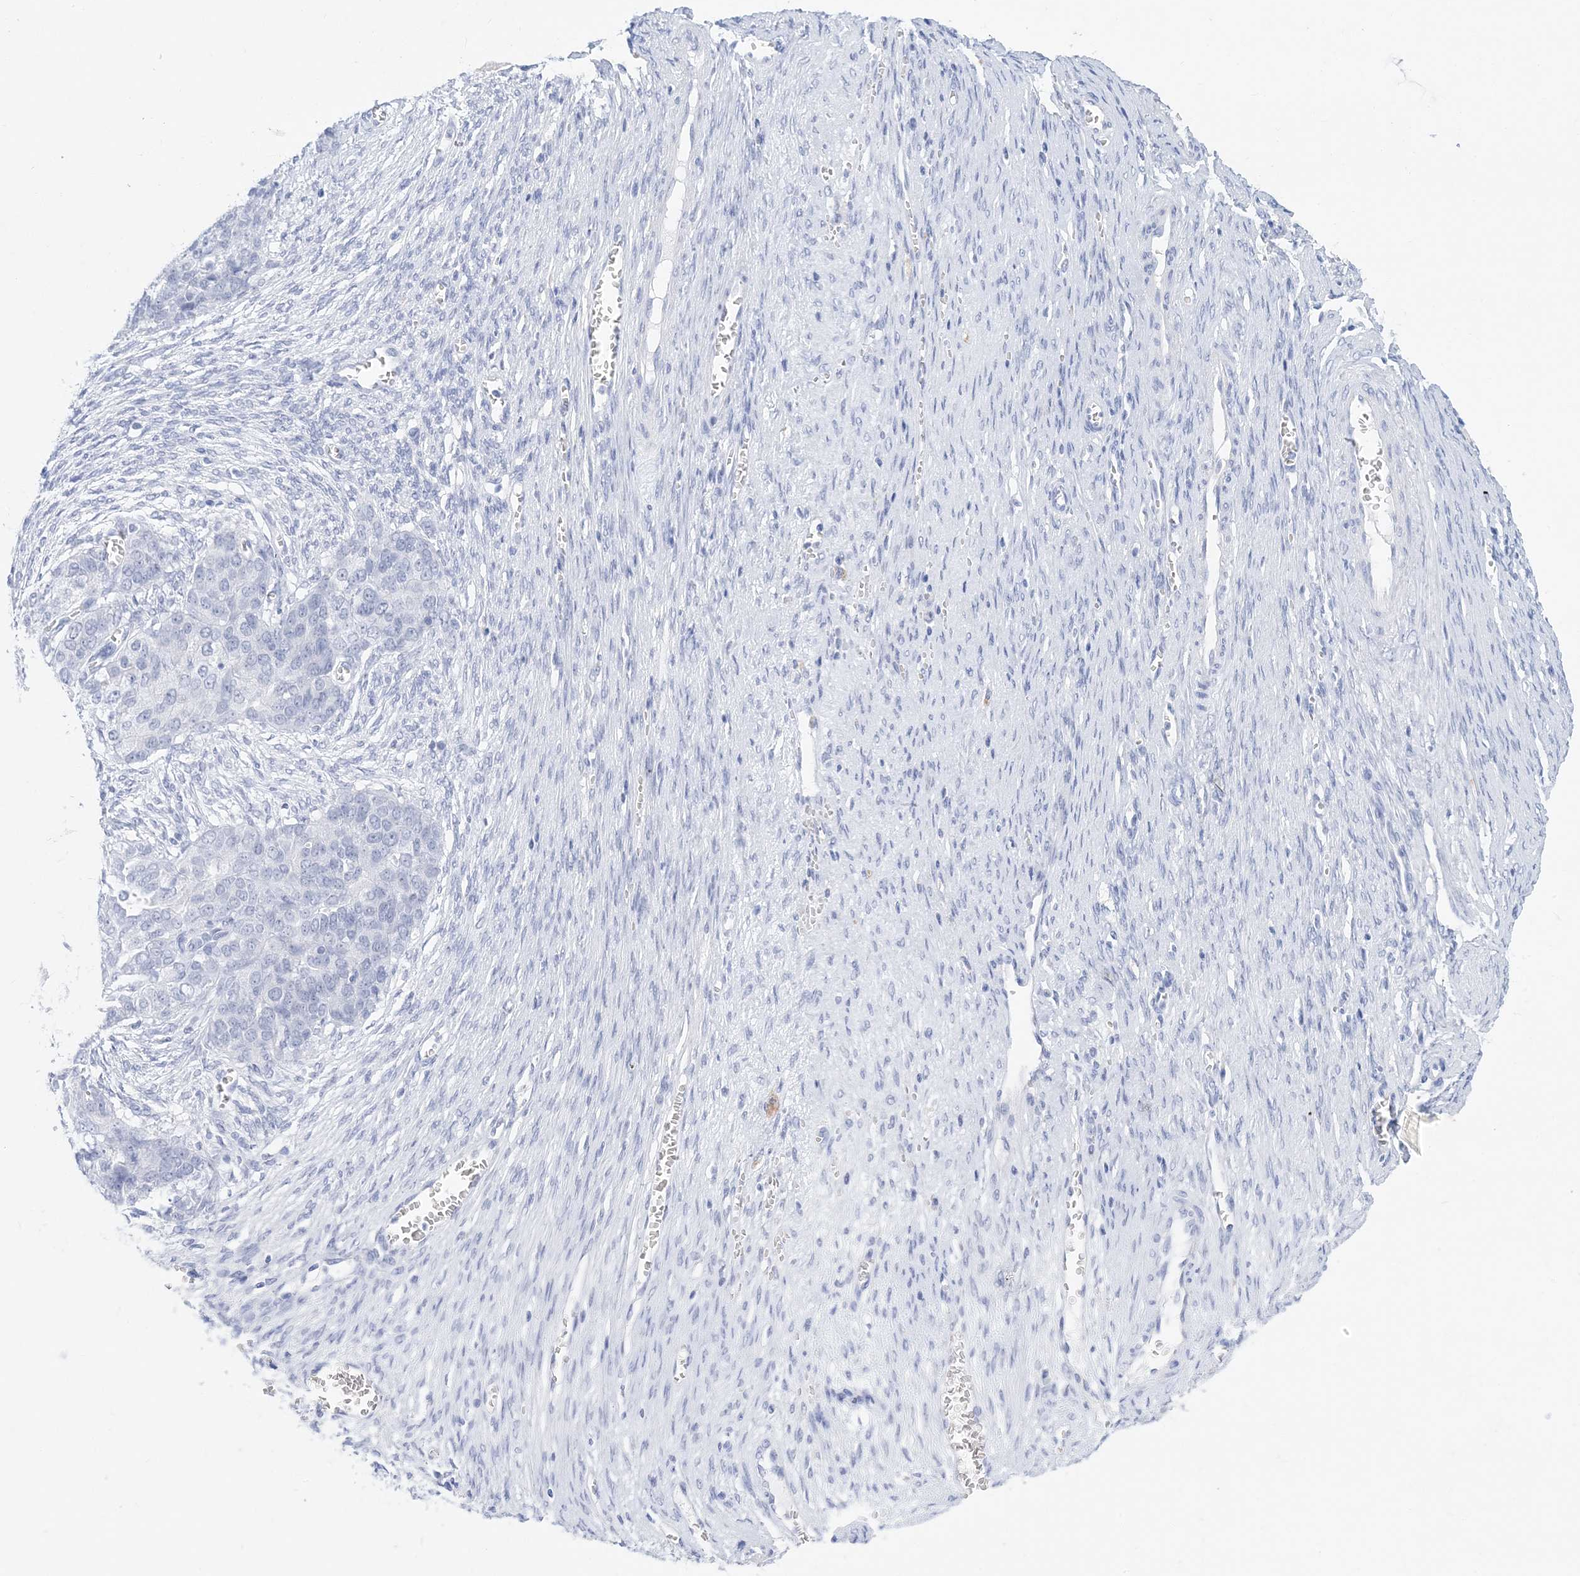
{"staining": {"intensity": "negative", "quantity": "none", "location": "none"}, "tissue": "ovarian cancer", "cell_type": "Tumor cells", "image_type": "cancer", "snomed": [{"axis": "morphology", "description": "Cystadenocarcinoma, serous, NOS"}, {"axis": "topography", "description": "Ovary"}], "caption": "Tumor cells show no significant positivity in ovarian cancer (serous cystadenocarcinoma). (DAB immunohistochemistry (IHC) visualized using brightfield microscopy, high magnification).", "gene": "SH3YL1", "patient": {"sex": "female", "age": 44}}